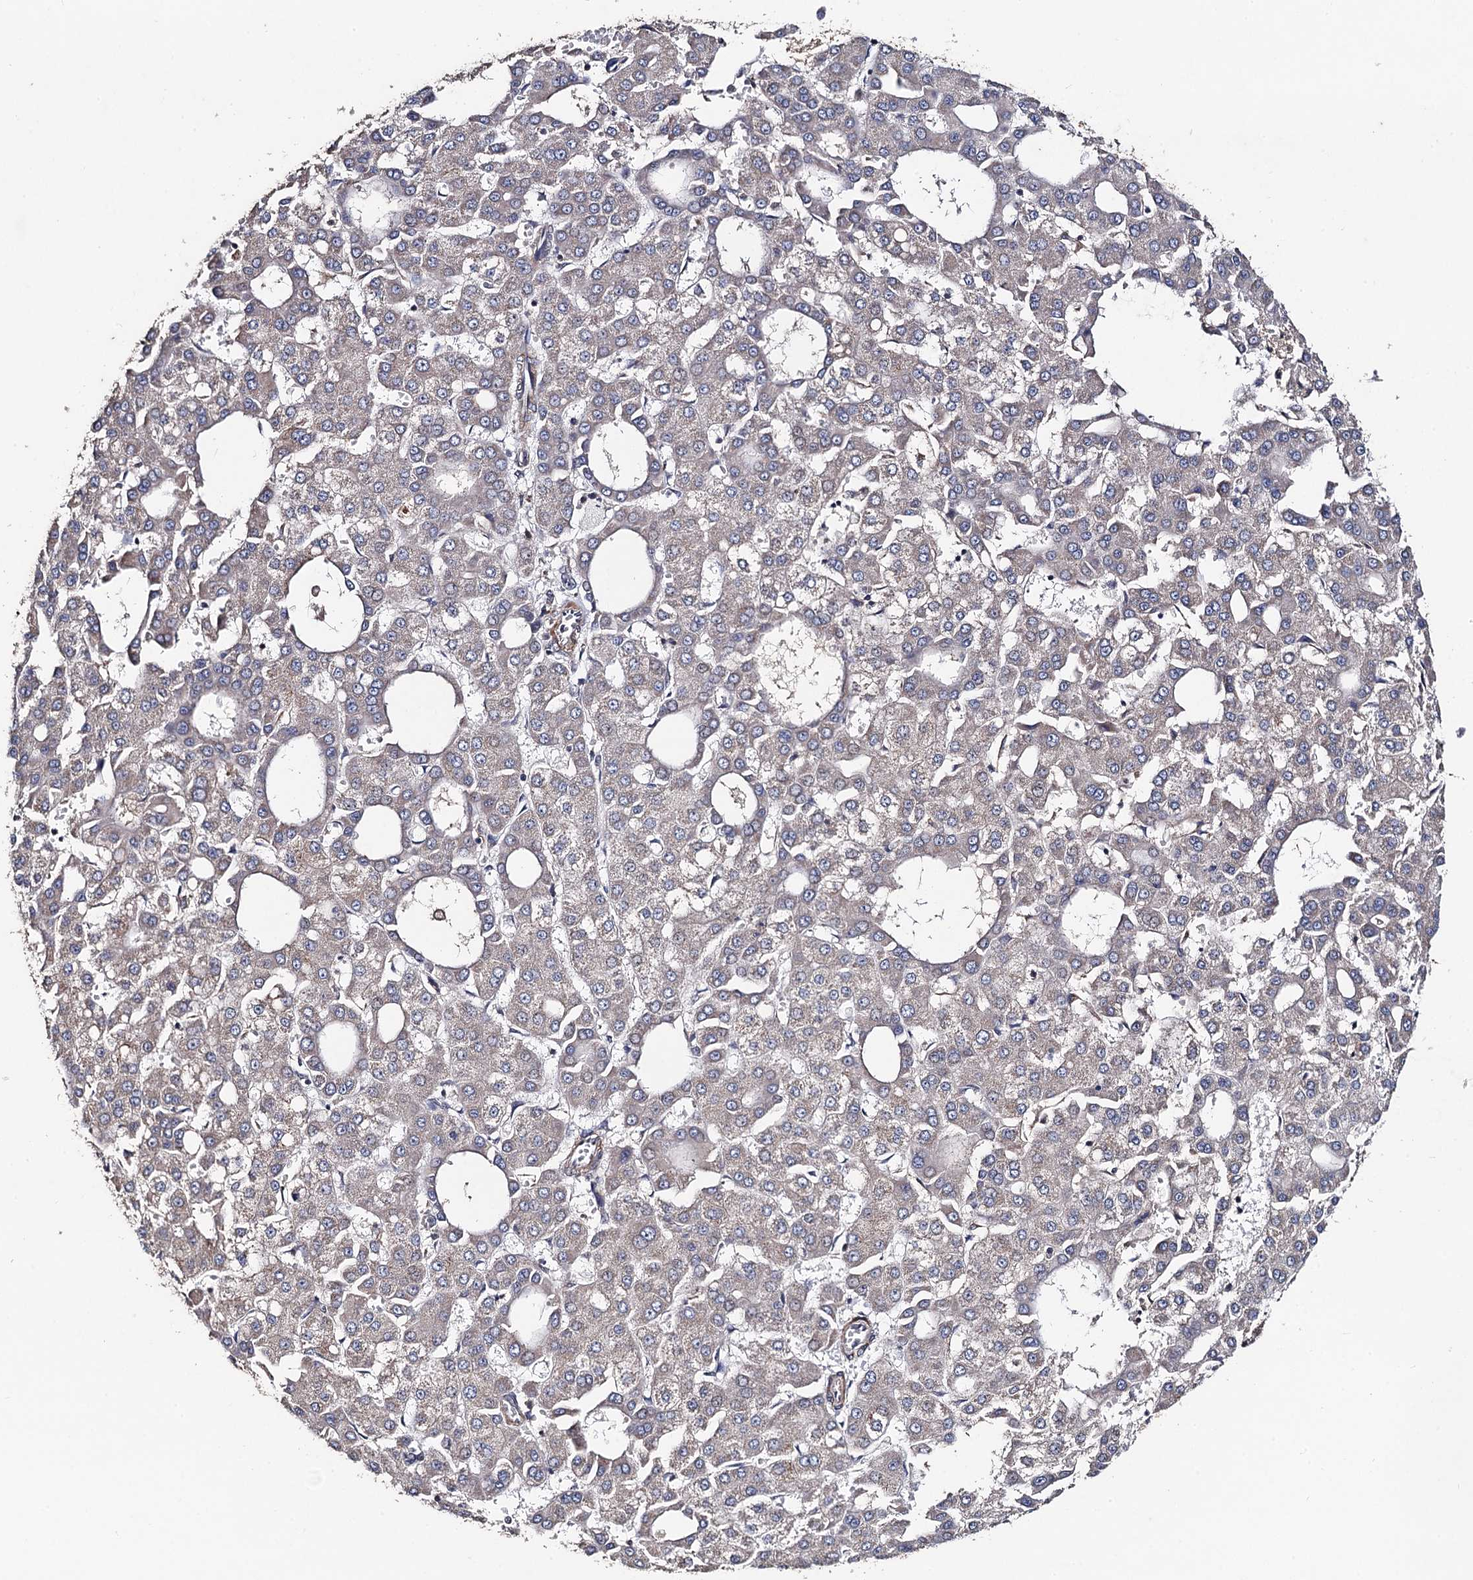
{"staining": {"intensity": "negative", "quantity": "none", "location": "none"}, "tissue": "liver cancer", "cell_type": "Tumor cells", "image_type": "cancer", "snomed": [{"axis": "morphology", "description": "Carcinoma, Hepatocellular, NOS"}, {"axis": "topography", "description": "Liver"}], "caption": "Tumor cells show no significant protein staining in liver hepatocellular carcinoma. (Stains: DAB immunohistochemistry with hematoxylin counter stain, Microscopy: brightfield microscopy at high magnification).", "gene": "PPTC7", "patient": {"sex": "male", "age": 47}}